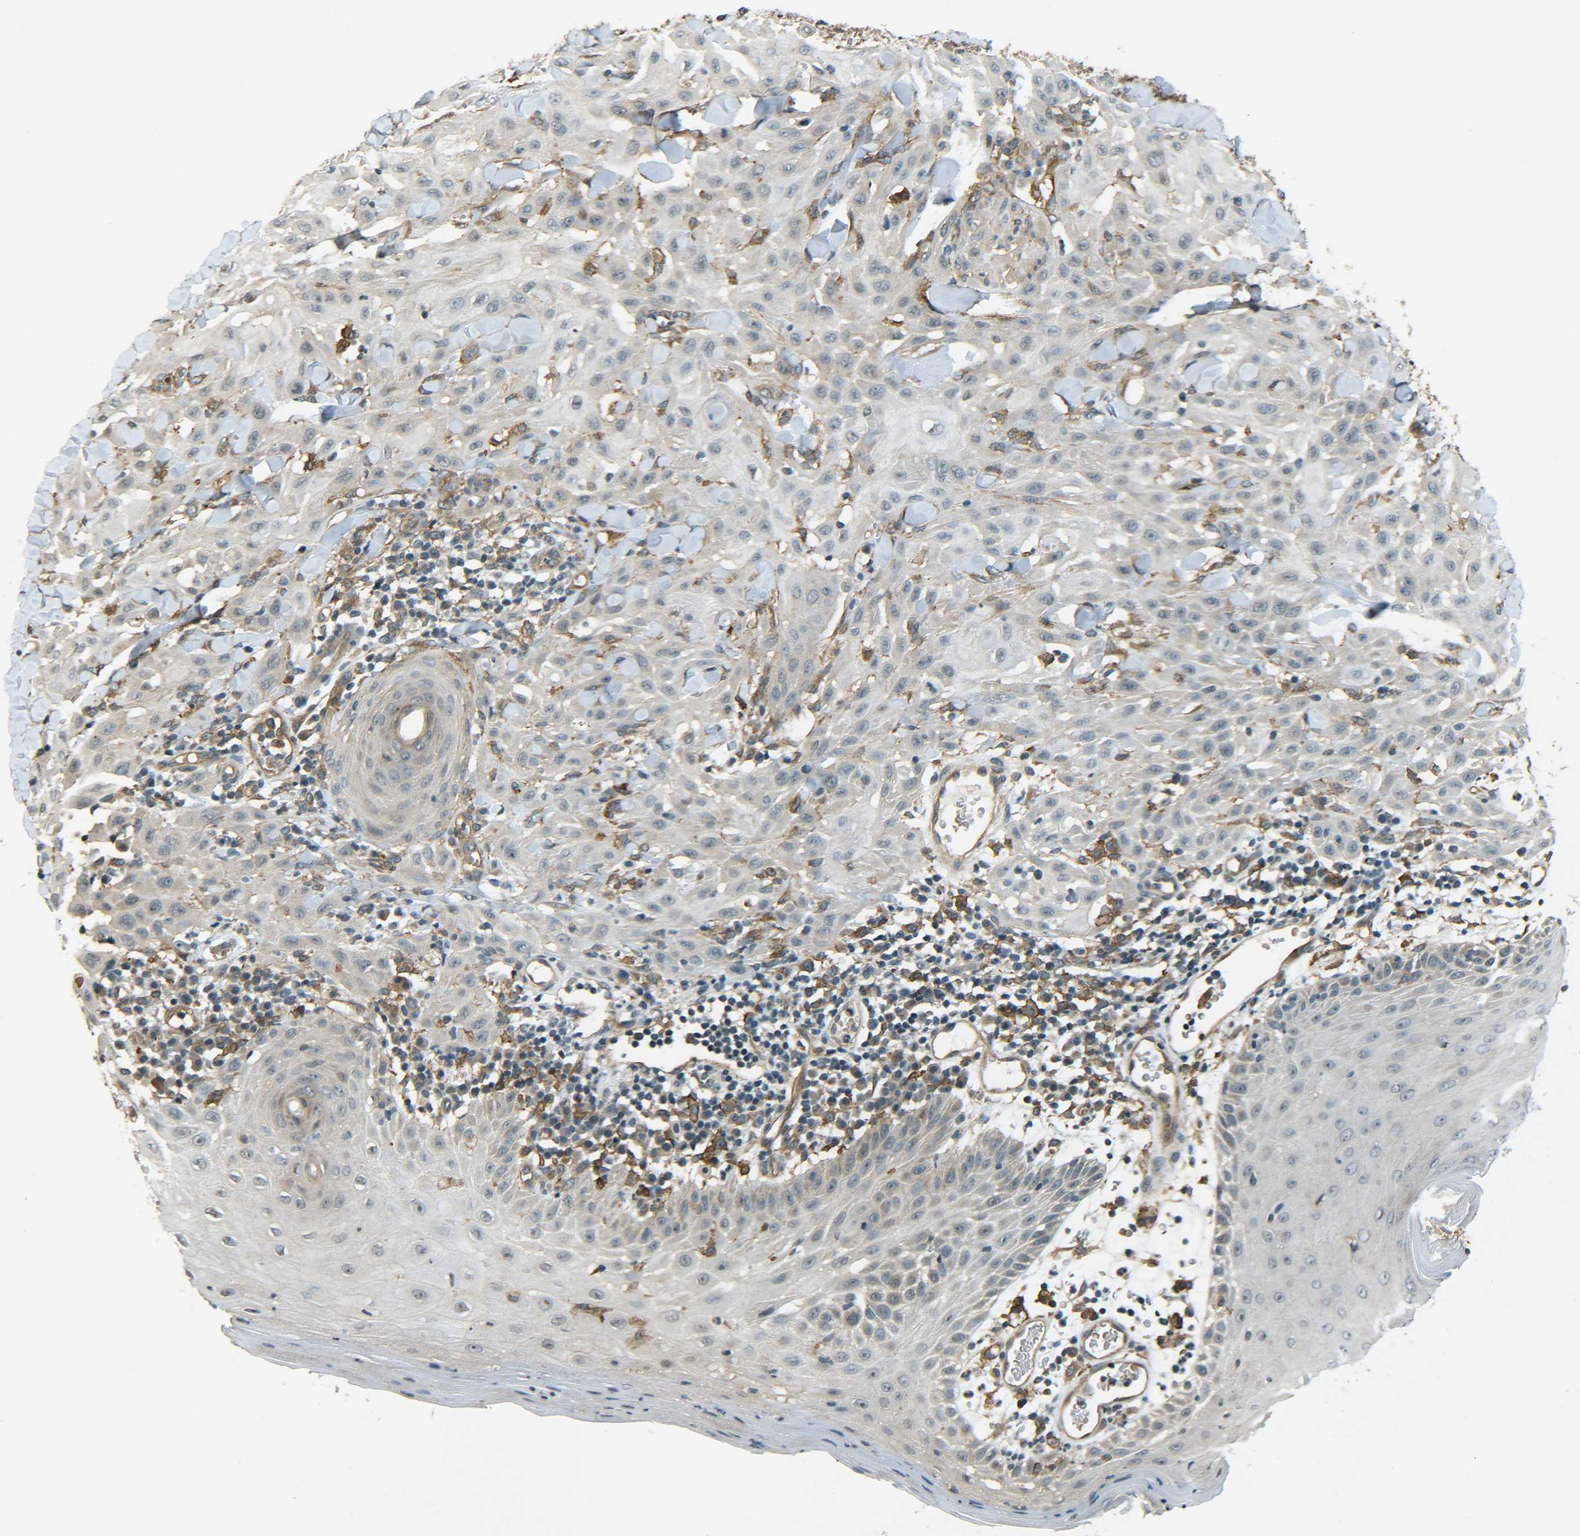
{"staining": {"intensity": "negative", "quantity": "none", "location": "none"}, "tissue": "skin cancer", "cell_type": "Tumor cells", "image_type": "cancer", "snomed": [{"axis": "morphology", "description": "Squamous cell carcinoma, NOS"}, {"axis": "topography", "description": "Skin"}], "caption": "Immunohistochemical staining of skin cancer displays no significant staining in tumor cells.", "gene": "DAB2", "patient": {"sex": "male", "age": 24}}